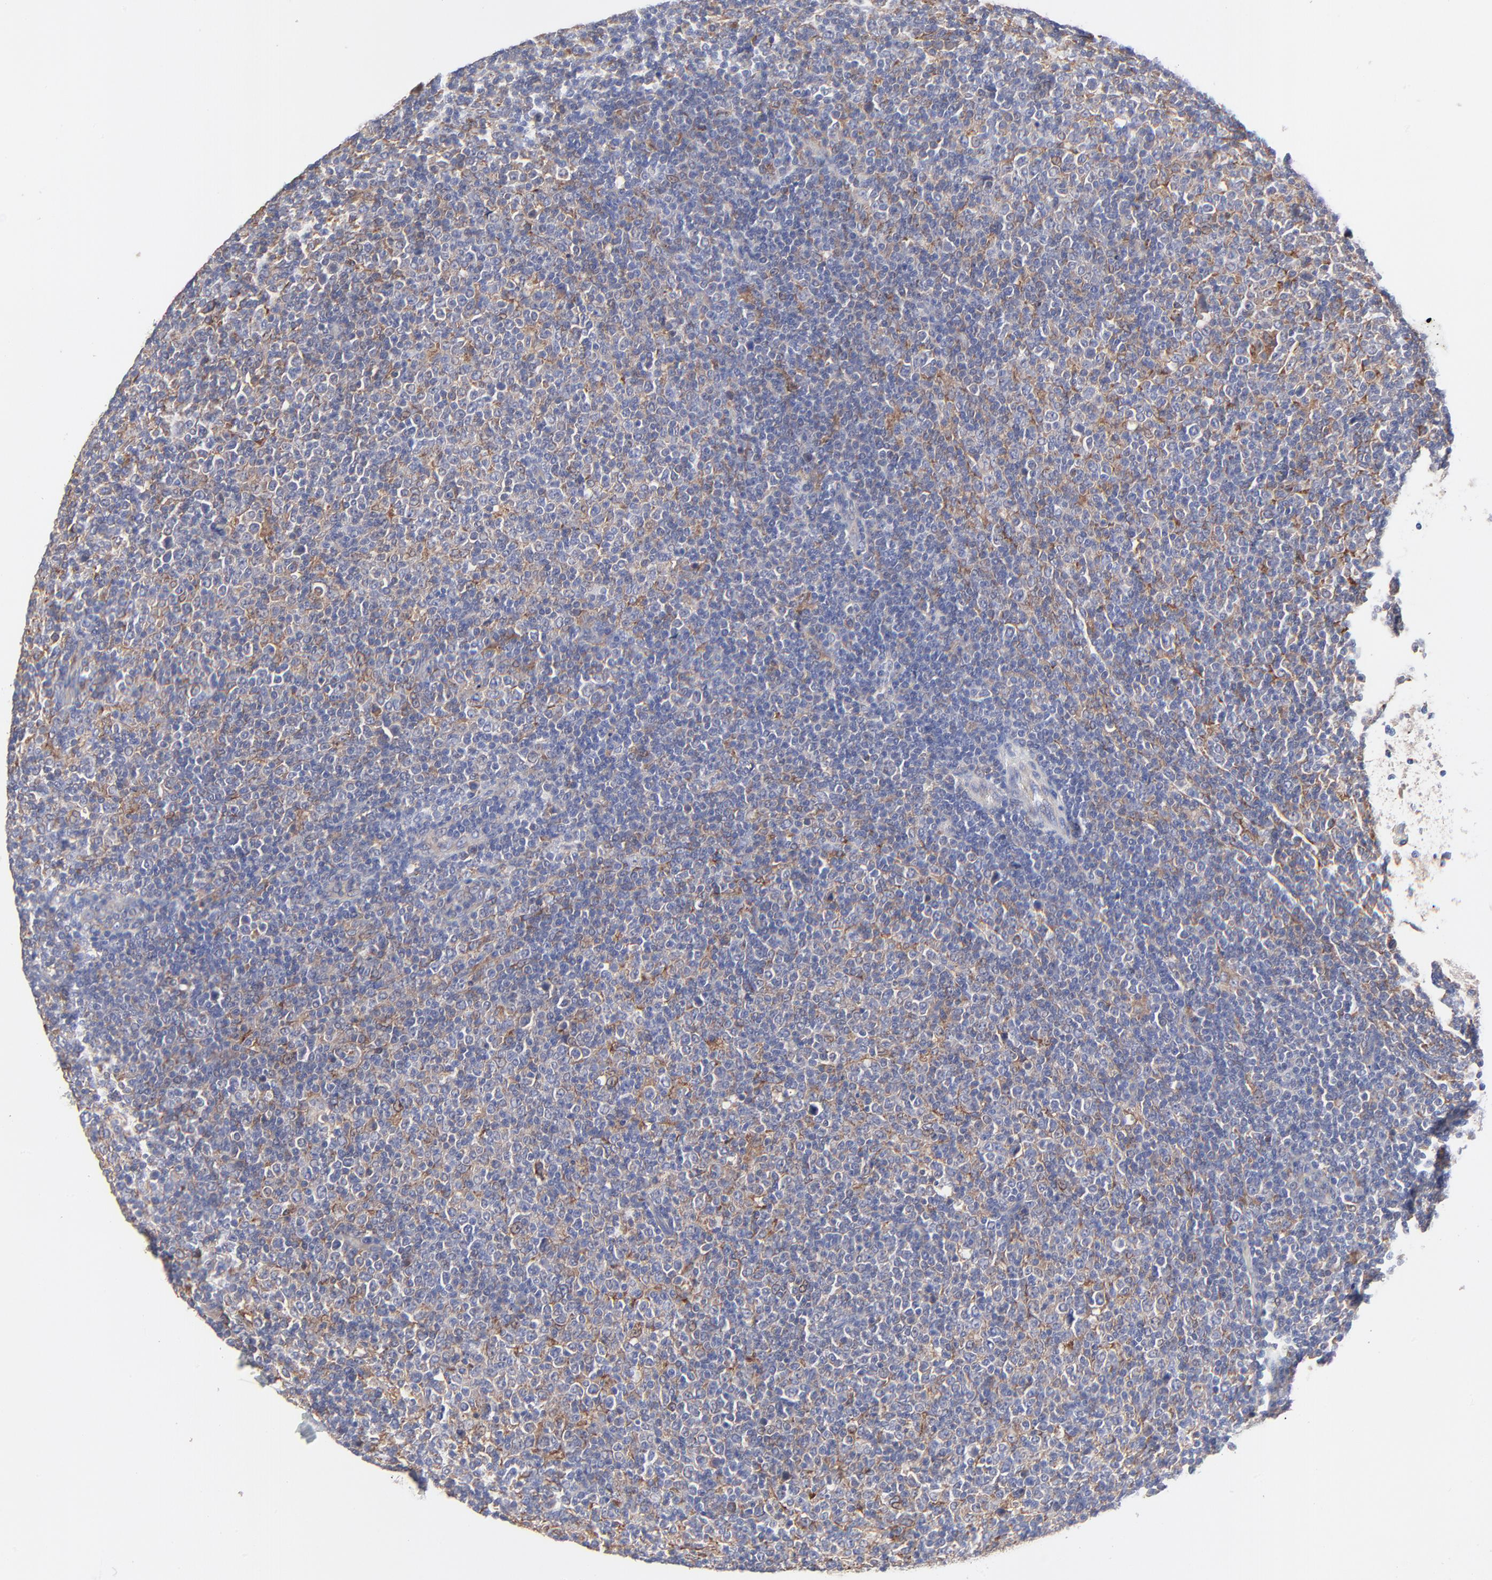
{"staining": {"intensity": "weak", "quantity": "<25%", "location": "cytoplasmic/membranous"}, "tissue": "lymphoma", "cell_type": "Tumor cells", "image_type": "cancer", "snomed": [{"axis": "morphology", "description": "Malignant lymphoma, non-Hodgkin's type, Low grade"}, {"axis": "topography", "description": "Lymph node"}], "caption": "Malignant lymphoma, non-Hodgkin's type (low-grade) stained for a protein using immunohistochemistry shows no expression tumor cells.", "gene": "PPFIBP2", "patient": {"sex": "male", "age": 70}}